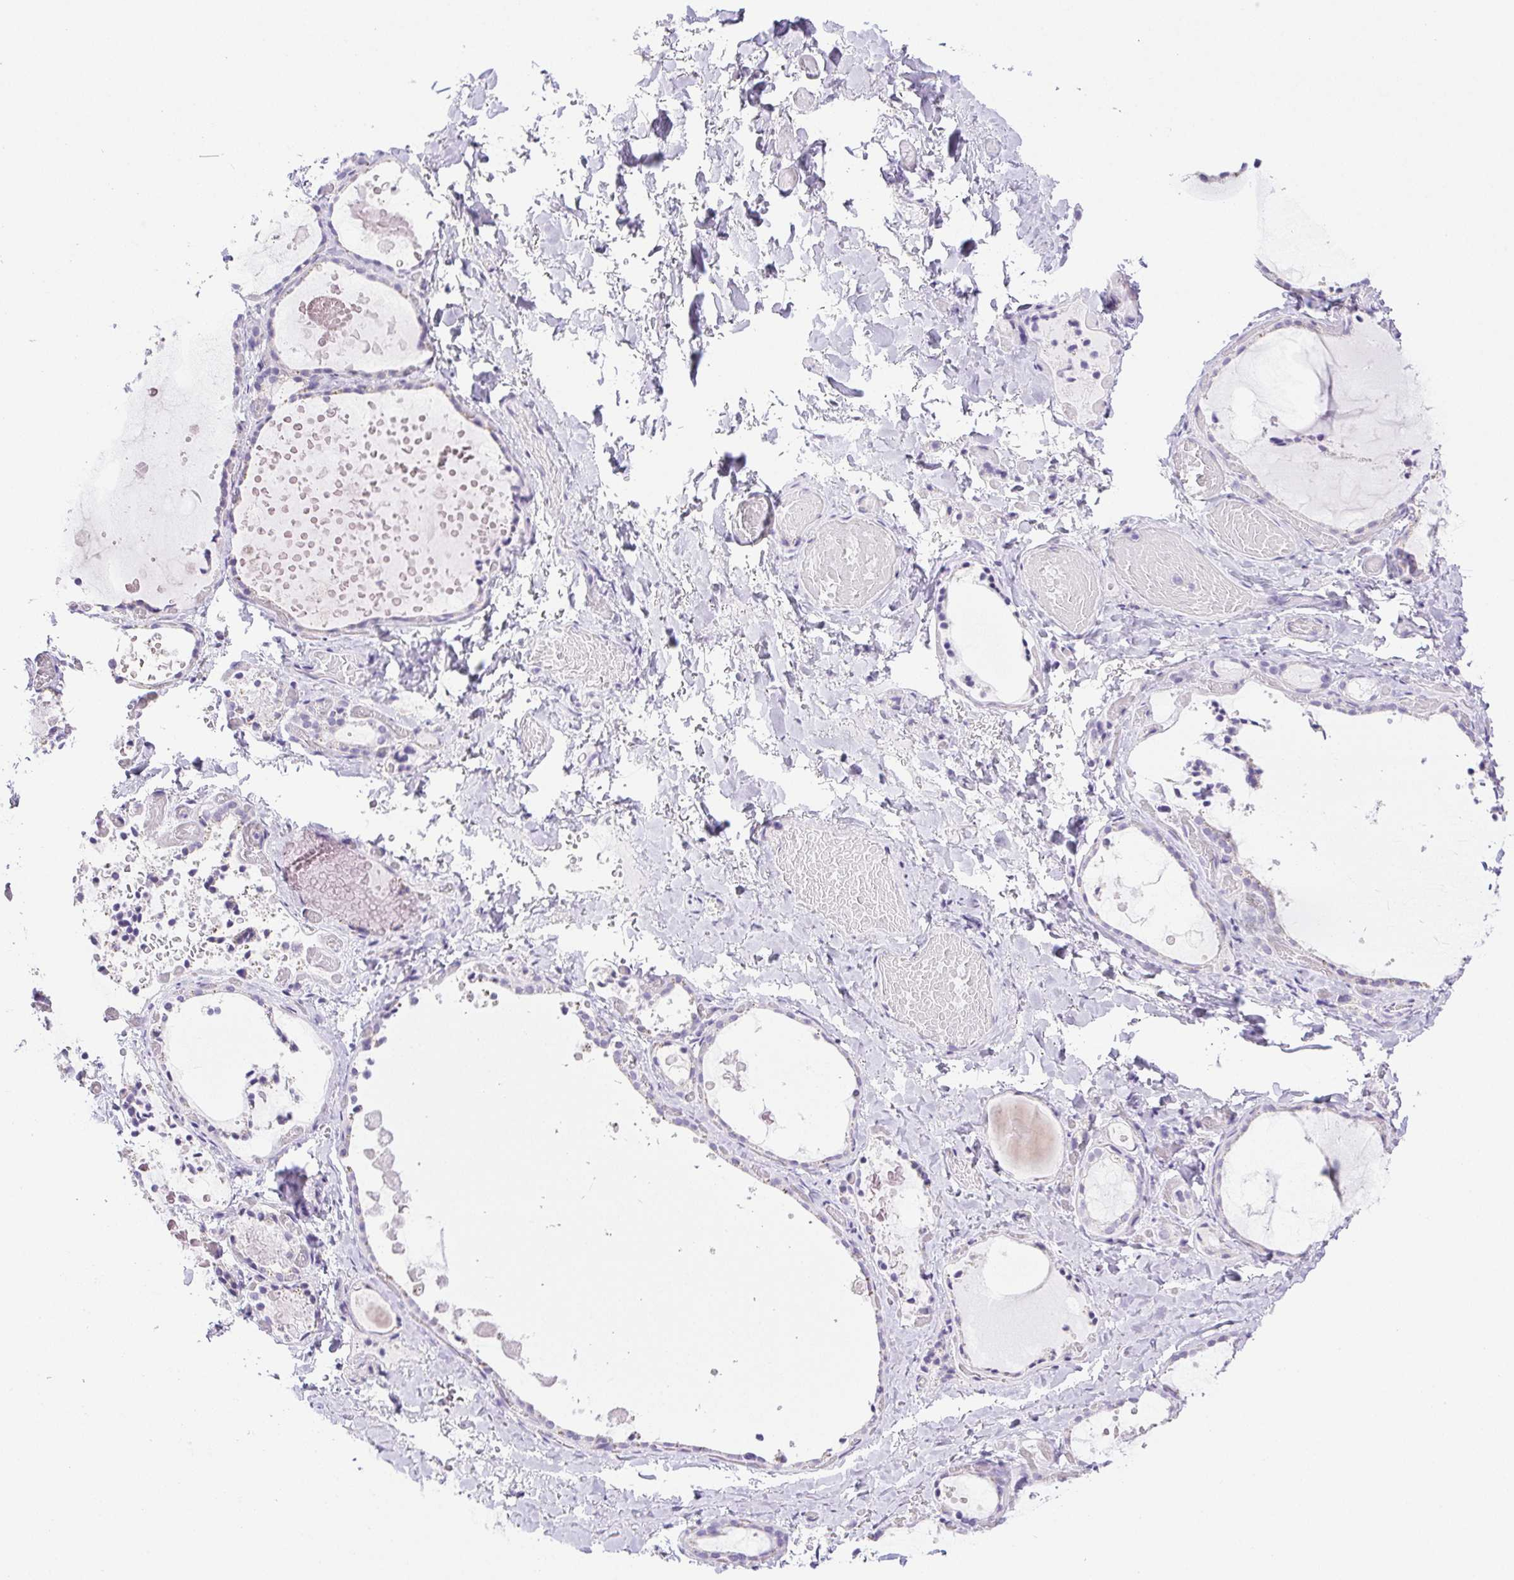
{"staining": {"intensity": "negative", "quantity": "none", "location": "none"}, "tissue": "thyroid gland", "cell_type": "Glandular cells", "image_type": "normal", "snomed": [{"axis": "morphology", "description": "Normal tissue, NOS"}, {"axis": "topography", "description": "Thyroid gland"}], "caption": "Glandular cells are negative for protein expression in unremarkable human thyroid gland. (DAB immunohistochemistry (IHC), high magnification).", "gene": "PAPPA2", "patient": {"sex": "female", "age": 56}}